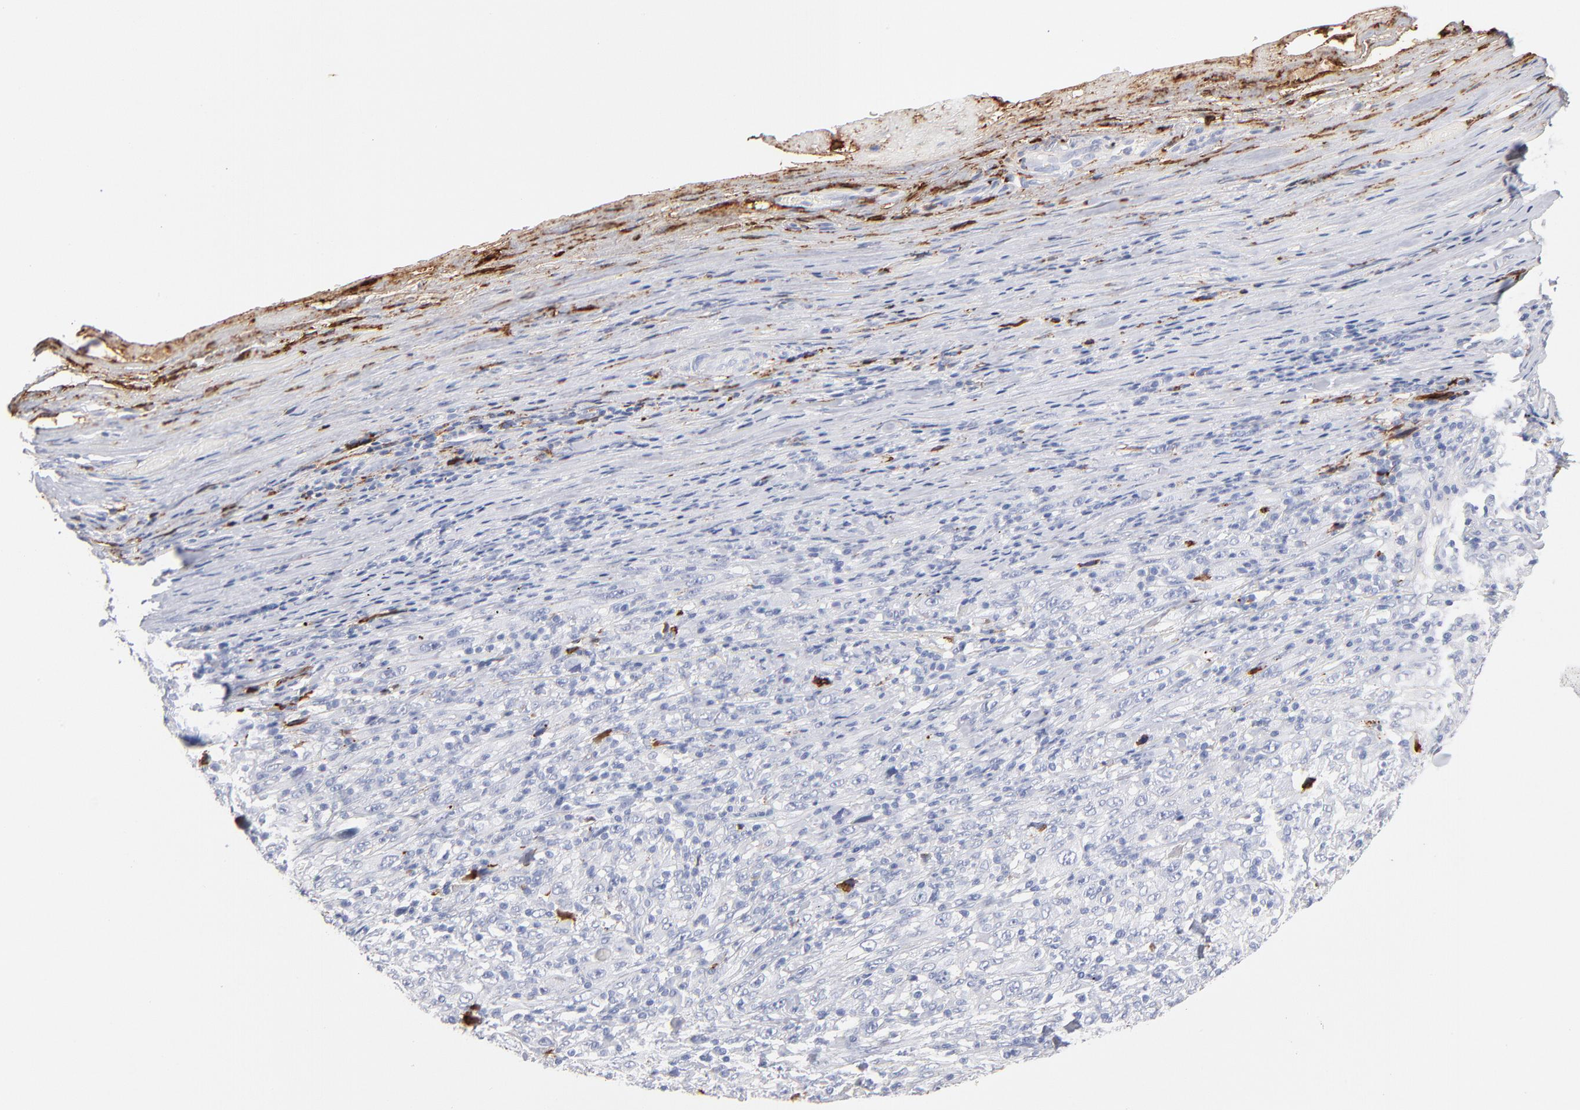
{"staining": {"intensity": "negative", "quantity": "none", "location": "none"}, "tissue": "melanoma", "cell_type": "Tumor cells", "image_type": "cancer", "snomed": [{"axis": "morphology", "description": "Malignant melanoma, Metastatic site"}, {"axis": "topography", "description": "Skin"}], "caption": "The histopathology image demonstrates no significant expression in tumor cells of malignant melanoma (metastatic site).", "gene": "APOH", "patient": {"sex": "female", "age": 56}}